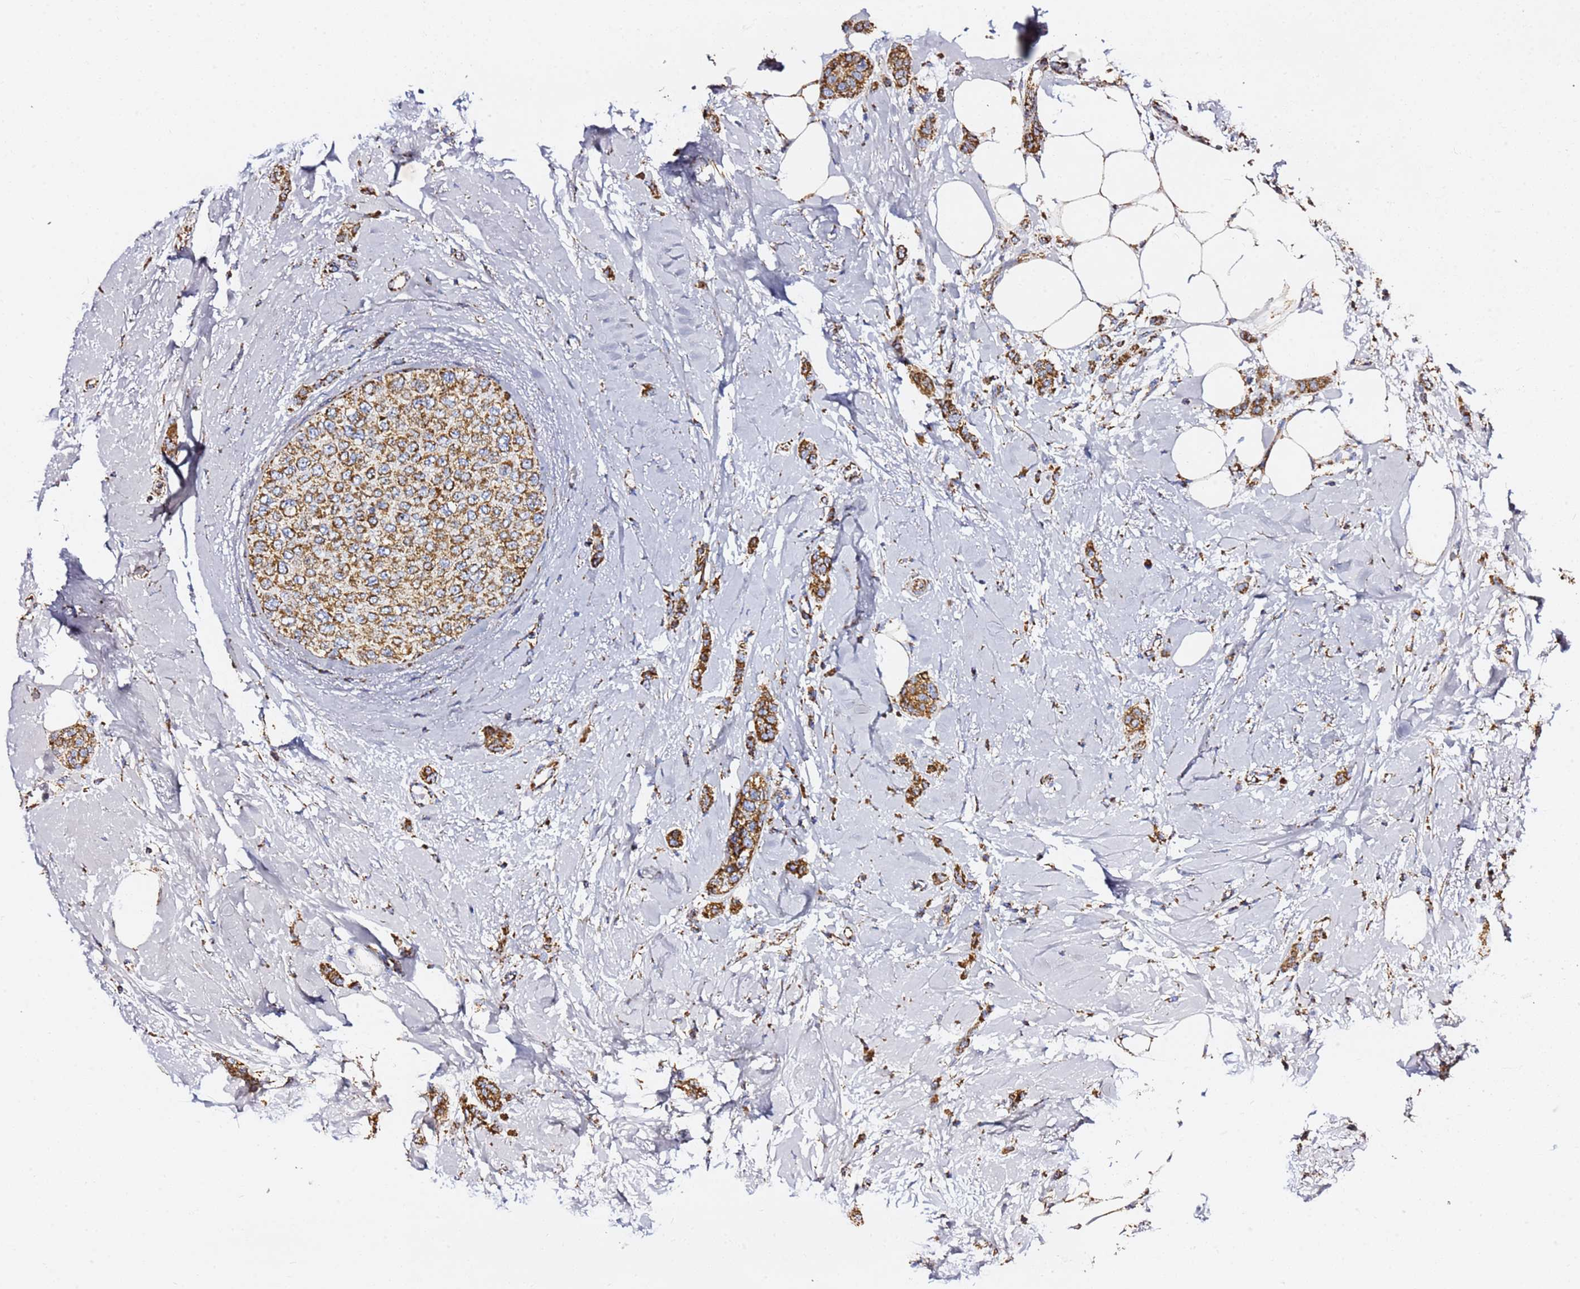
{"staining": {"intensity": "strong", "quantity": ">75%", "location": "cytoplasmic/membranous"}, "tissue": "breast cancer", "cell_type": "Tumor cells", "image_type": "cancer", "snomed": [{"axis": "morphology", "description": "Duct carcinoma"}, {"axis": "topography", "description": "Breast"}], "caption": "Brown immunohistochemical staining in breast cancer (invasive ductal carcinoma) exhibits strong cytoplasmic/membranous expression in approximately >75% of tumor cells.", "gene": "PHB2", "patient": {"sex": "female", "age": 72}}